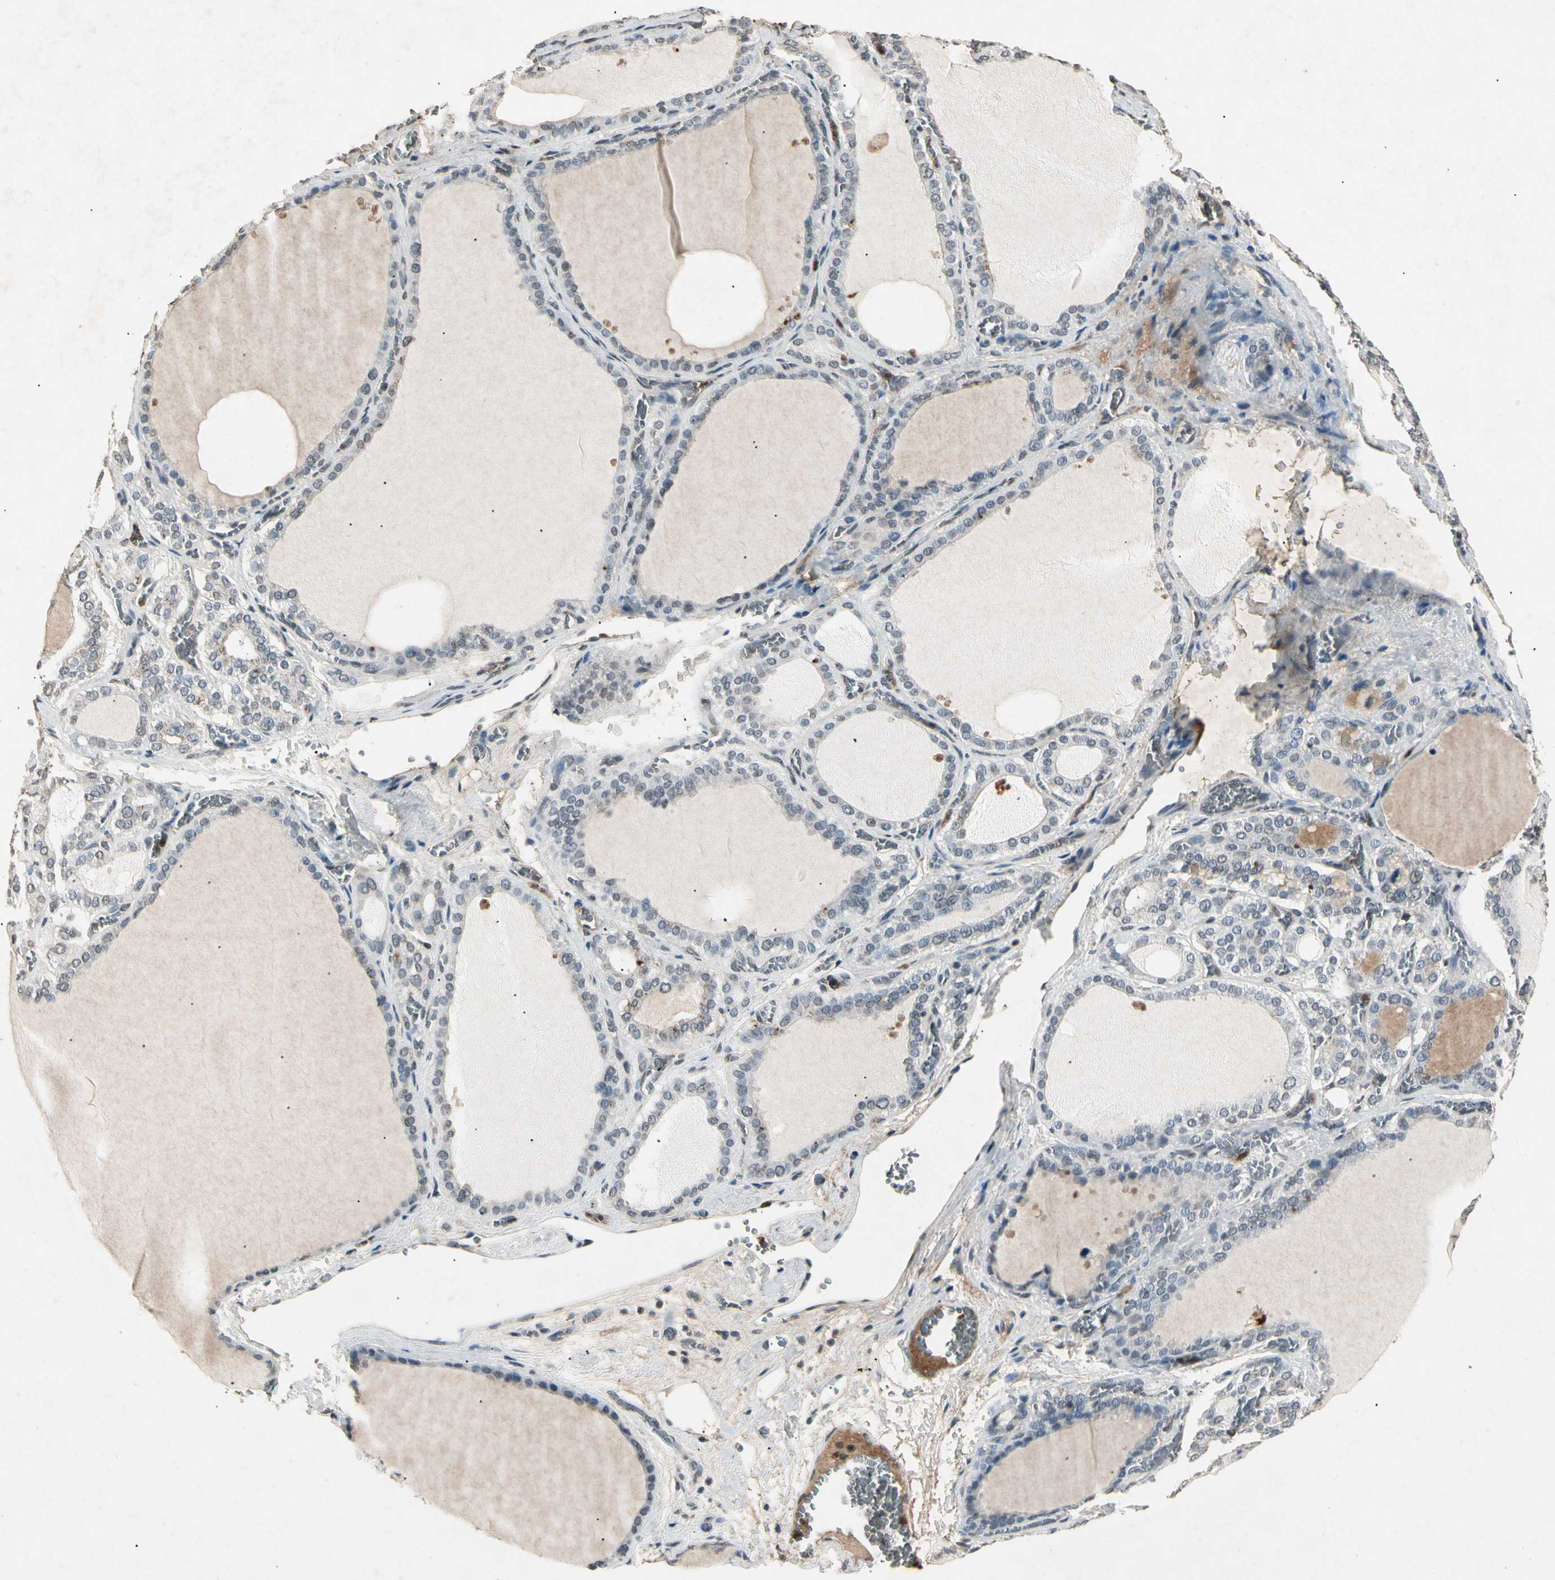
{"staining": {"intensity": "weak", "quantity": "<25%", "location": "cytoplasmic/membranous"}, "tissue": "thyroid gland", "cell_type": "Glandular cells", "image_type": "normal", "snomed": [{"axis": "morphology", "description": "Normal tissue, NOS"}, {"axis": "topography", "description": "Thyroid gland"}], "caption": "Immunohistochemical staining of unremarkable thyroid gland exhibits no significant staining in glandular cells. (DAB (3,3'-diaminobenzidine) IHC with hematoxylin counter stain).", "gene": "CP", "patient": {"sex": "female", "age": 55}}